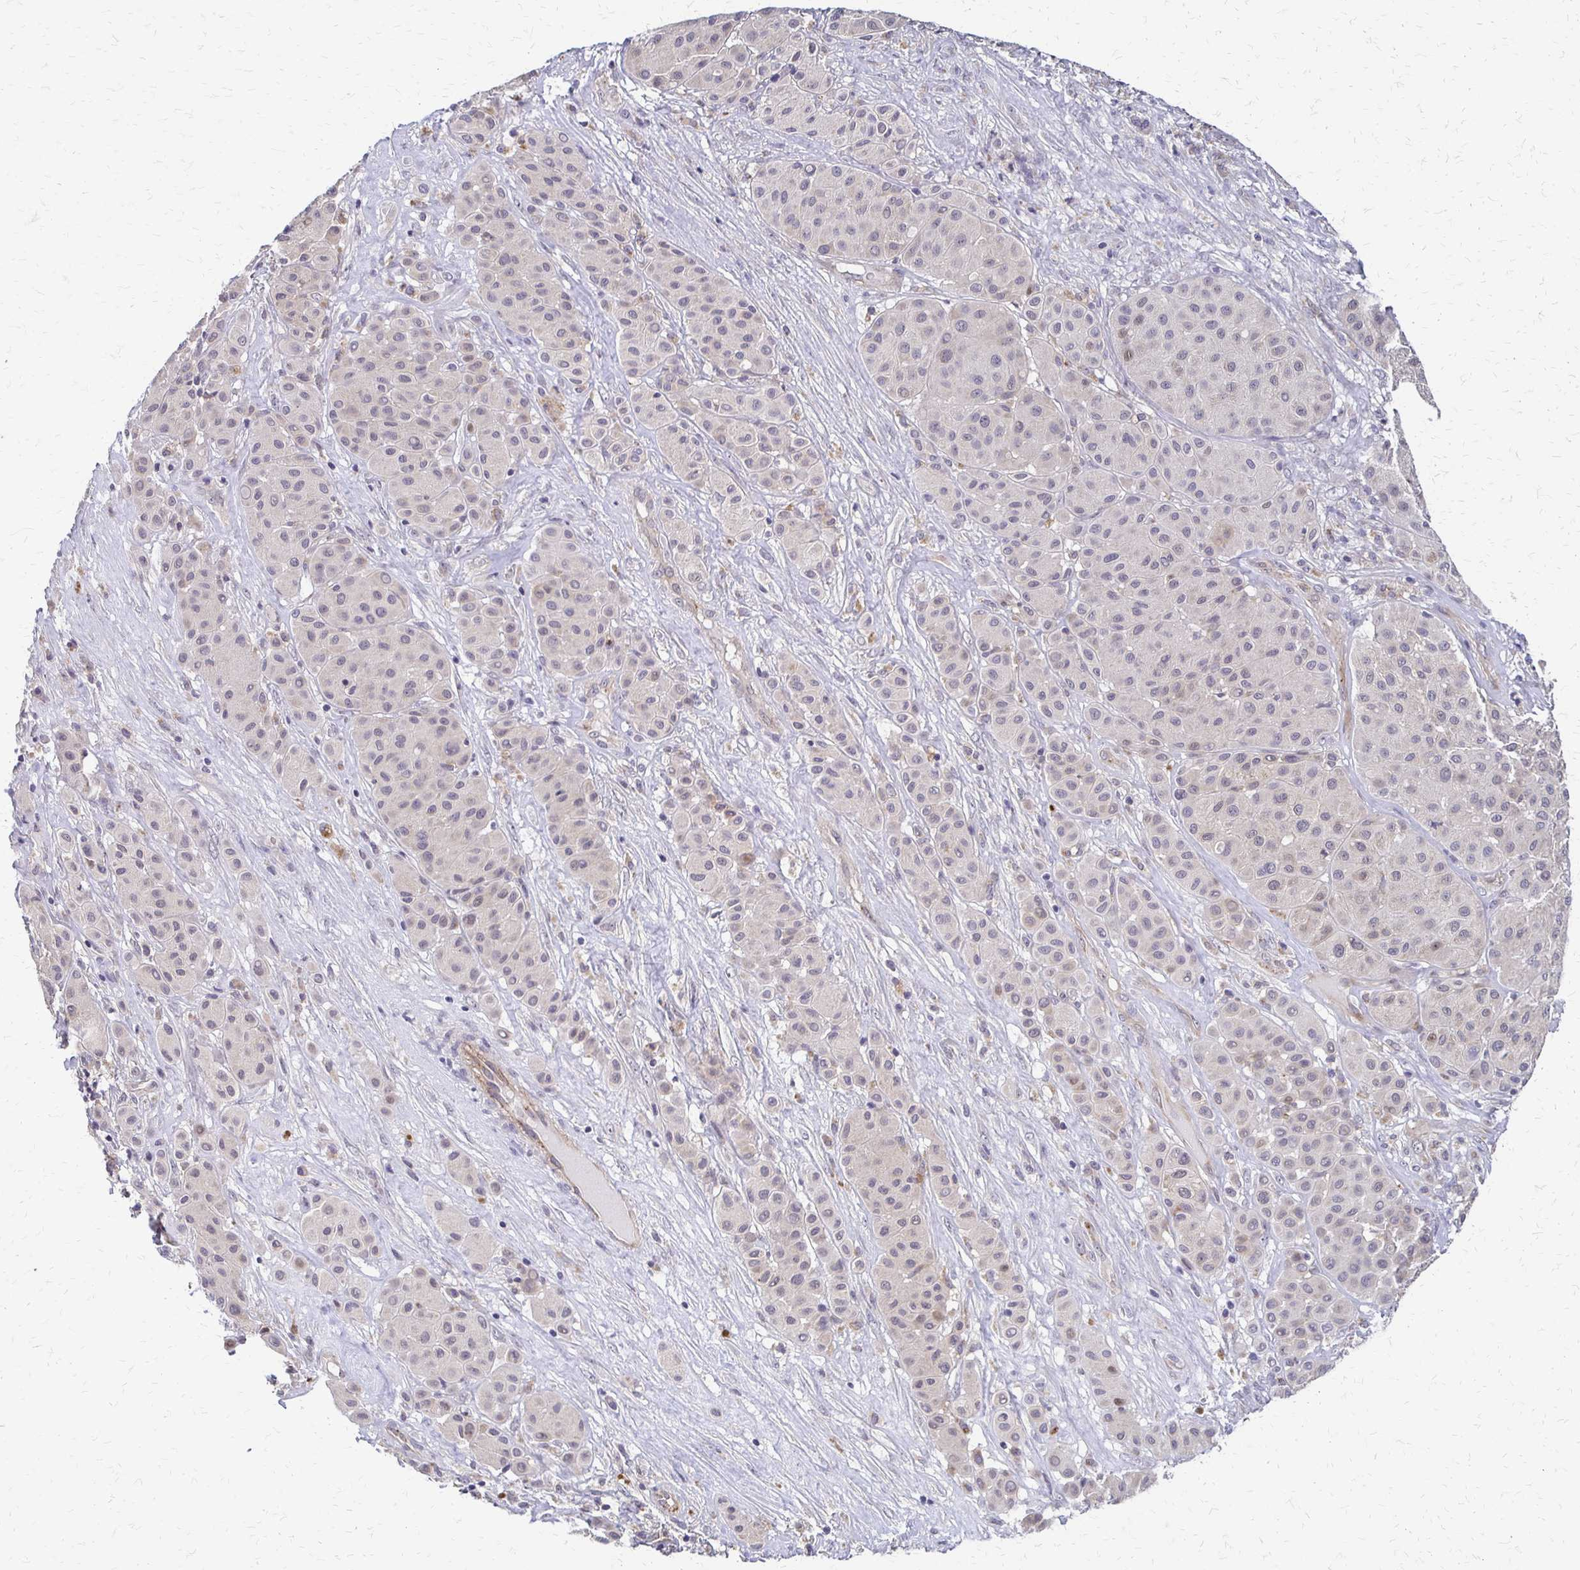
{"staining": {"intensity": "negative", "quantity": "none", "location": "none"}, "tissue": "melanoma", "cell_type": "Tumor cells", "image_type": "cancer", "snomed": [{"axis": "morphology", "description": "Malignant melanoma, Metastatic site"}, {"axis": "topography", "description": "Smooth muscle"}], "caption": "Immunohistochemistry of human malignant melanoma (metastatic site) exhibits no positivity in tumor cells.", "gene": "SLC9A9", "patient": {"sex": "male", "age": 41}}